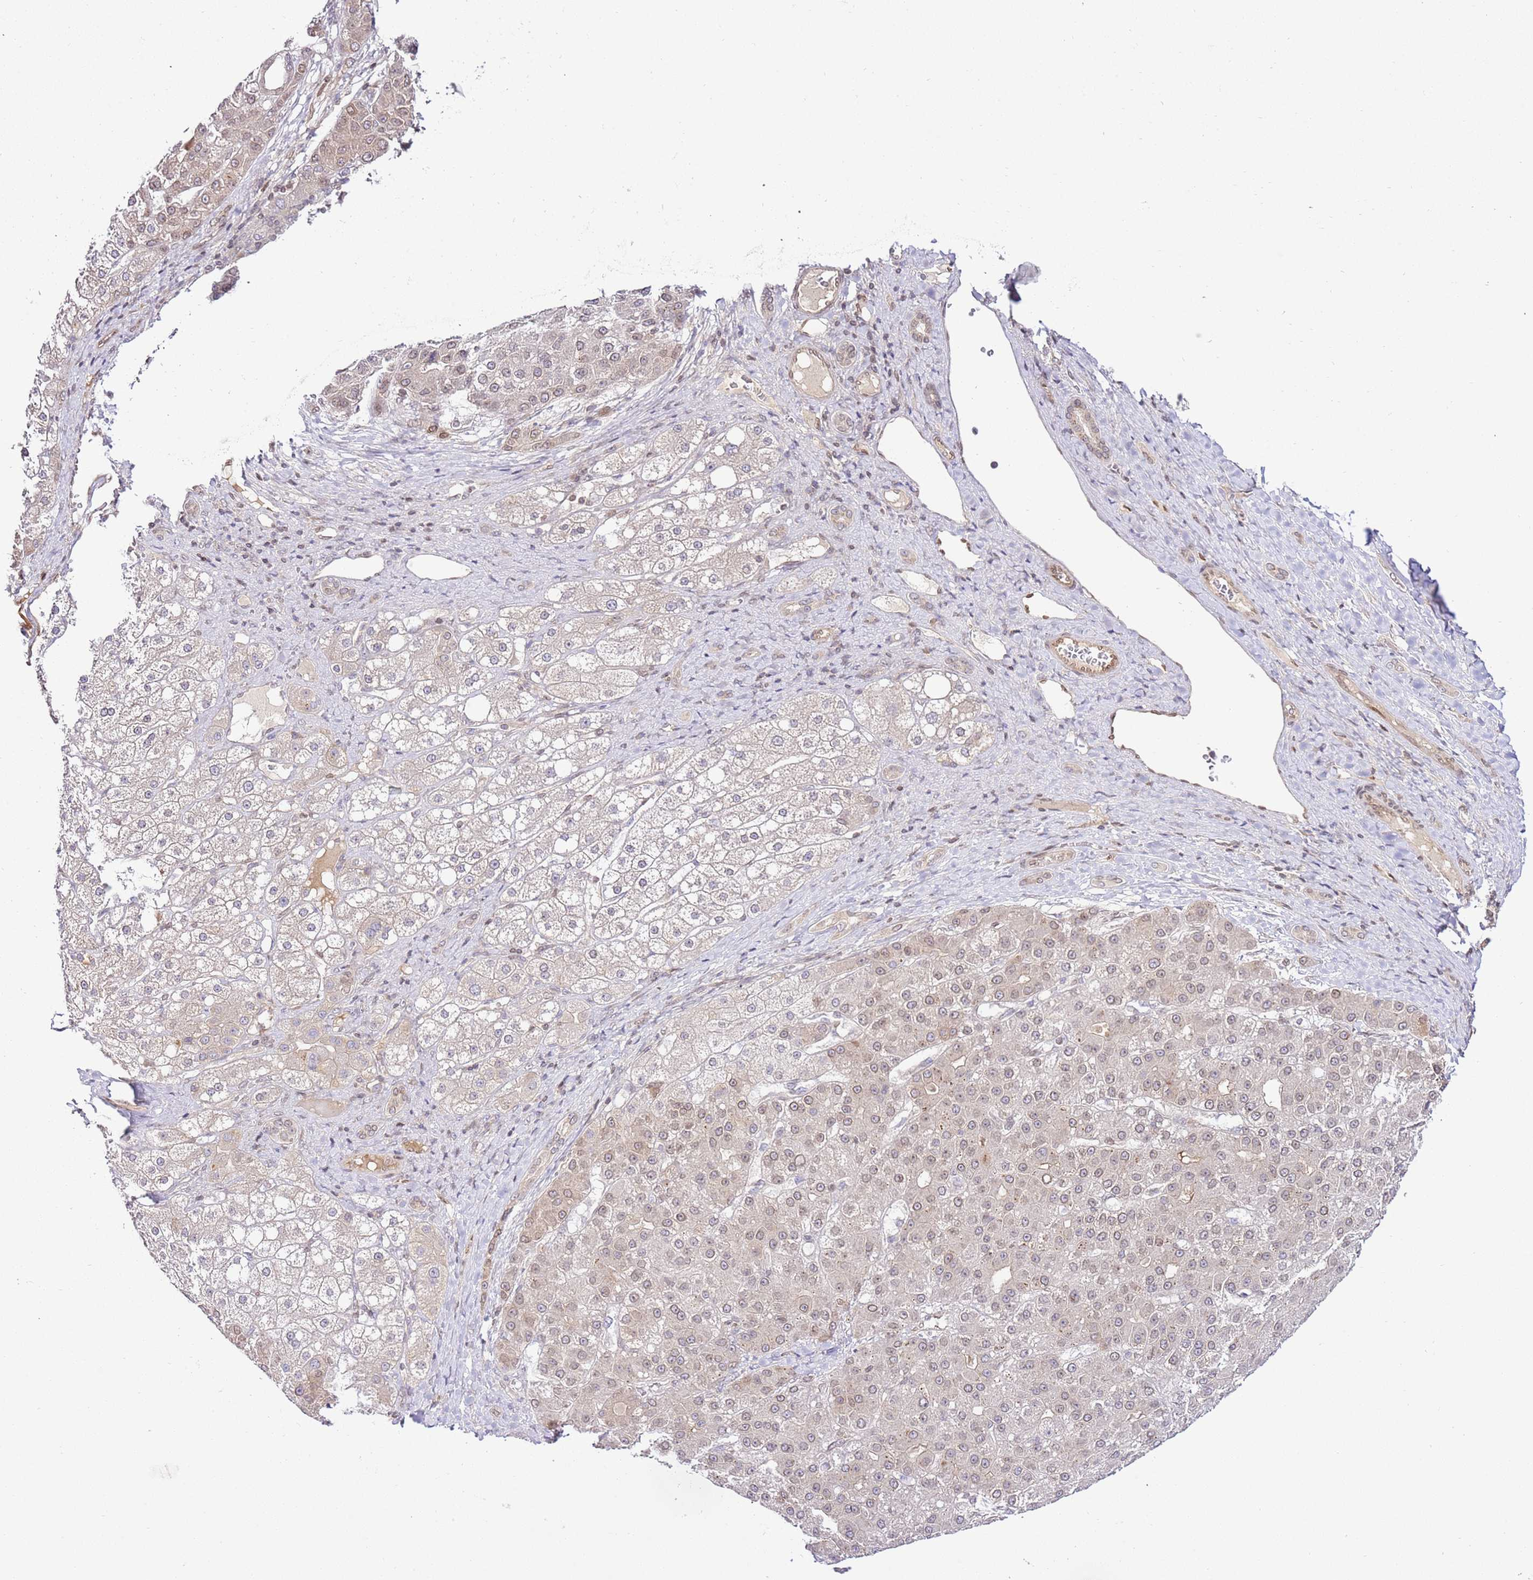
{"staining": {"intensity": "weak", "quantity": "<25%", "location": "cytoplasmic/membranous,nuclear"}, "tissue": "liver cancer", "cell_type": "Tumor cells", "image_type": "cancer", "snomed": [{"axis": "morphology", "description": "Carcinoma, Hepatocellular, NOS"}, {"axis": "topography", "description": "Liver"}], "caption": "There is no significant positivity in tumor cells of liver cancer. (IHC, brightfield microscopy, high magnification).", "gene": "TRIM37", "patient": {"sex": "male", "age": 67}}